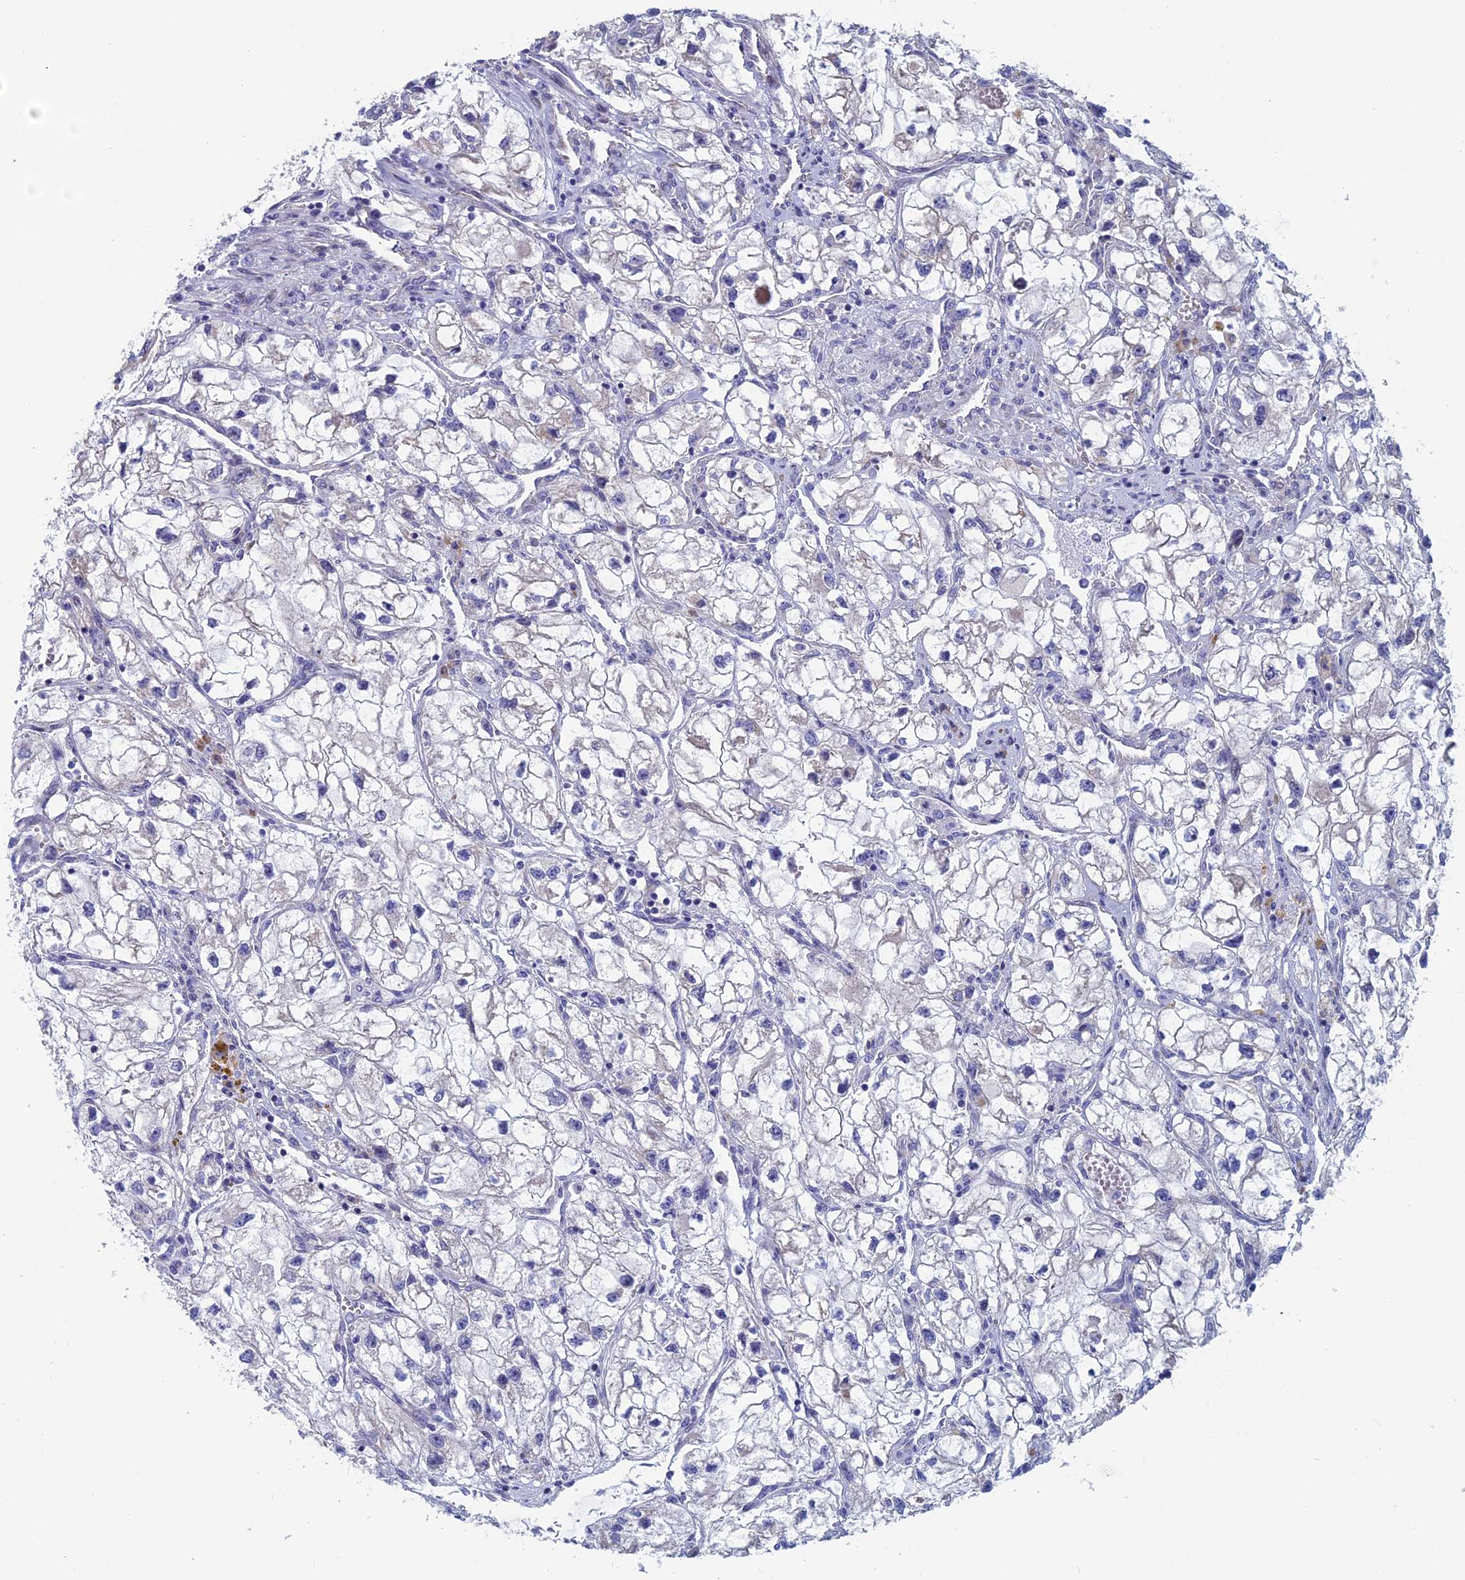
{"staining": {"intensity": "negative", "quantity": "none", "location": "none"}, "tissue": "renal cancer", "cell_type": "Tumor cells", "image_type": "cancer", "snomed": [{"axis": "morphology", "description": "Adenocarcinoma, NOS"}, {"axis": "topography", "description": "Kidney"}], "caption": "There is no significant staining in tumor cells of renal cancer.", "gene": "NIBAN3", "patient": {"sex": "female", "age": 70}}